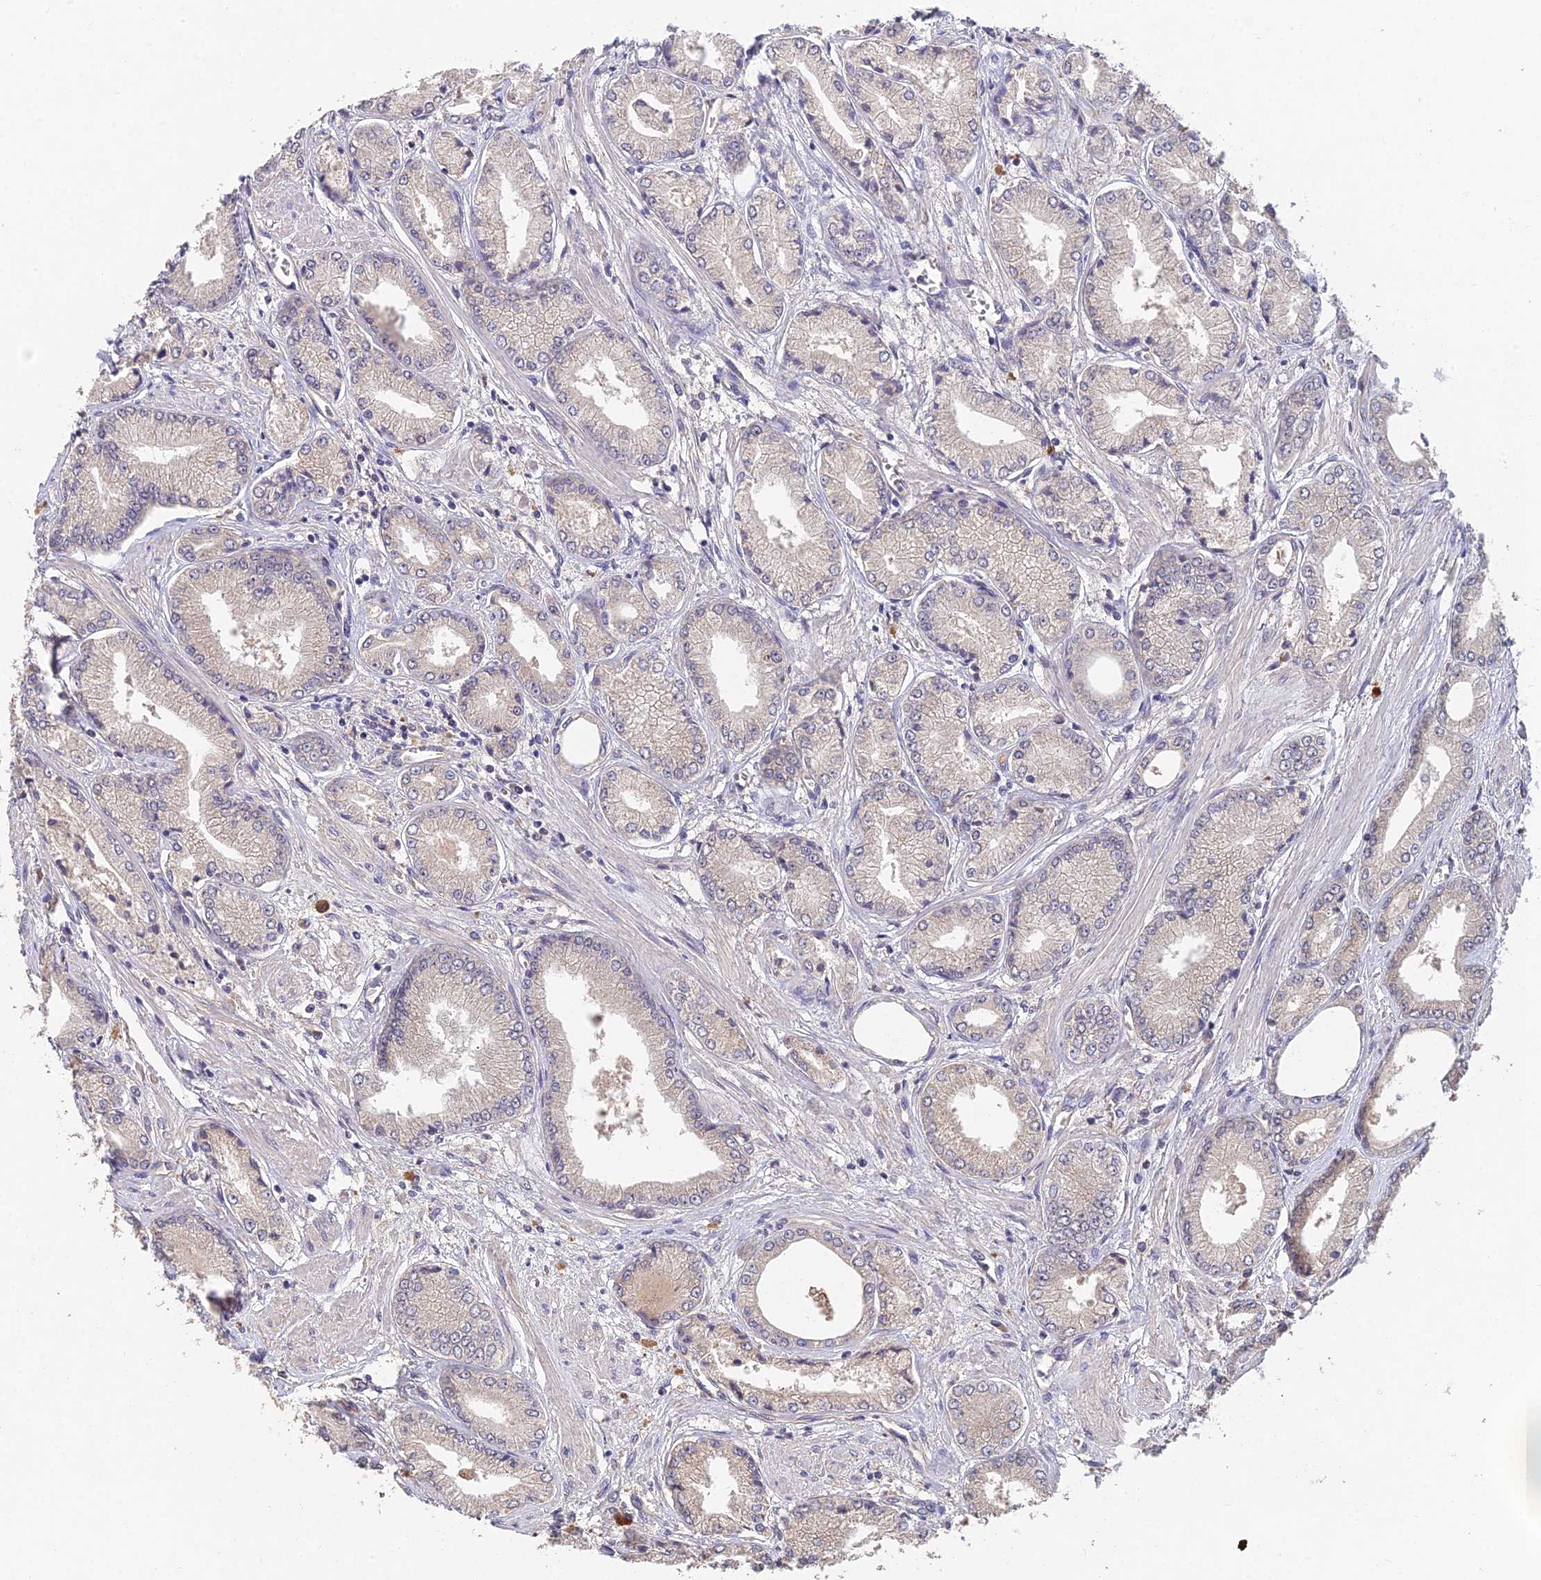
{"staining": {"intensity": "negative", "quantity": "none", "location": "none"}, "tissue": "prostate cancer", "cell_type": "Tumor cells", "image_type": "cancer", "snomed": [{"axis": "morphology", "description": "Adenocarcinoma, Low grade"}, {"axis": "topography", "description": "Prostate"}], "caption": "Tumor cells show no significant expression in prostate cancer.", "gene": "ADAMTS13", "patient": {"sex": "male", "age": 60}}